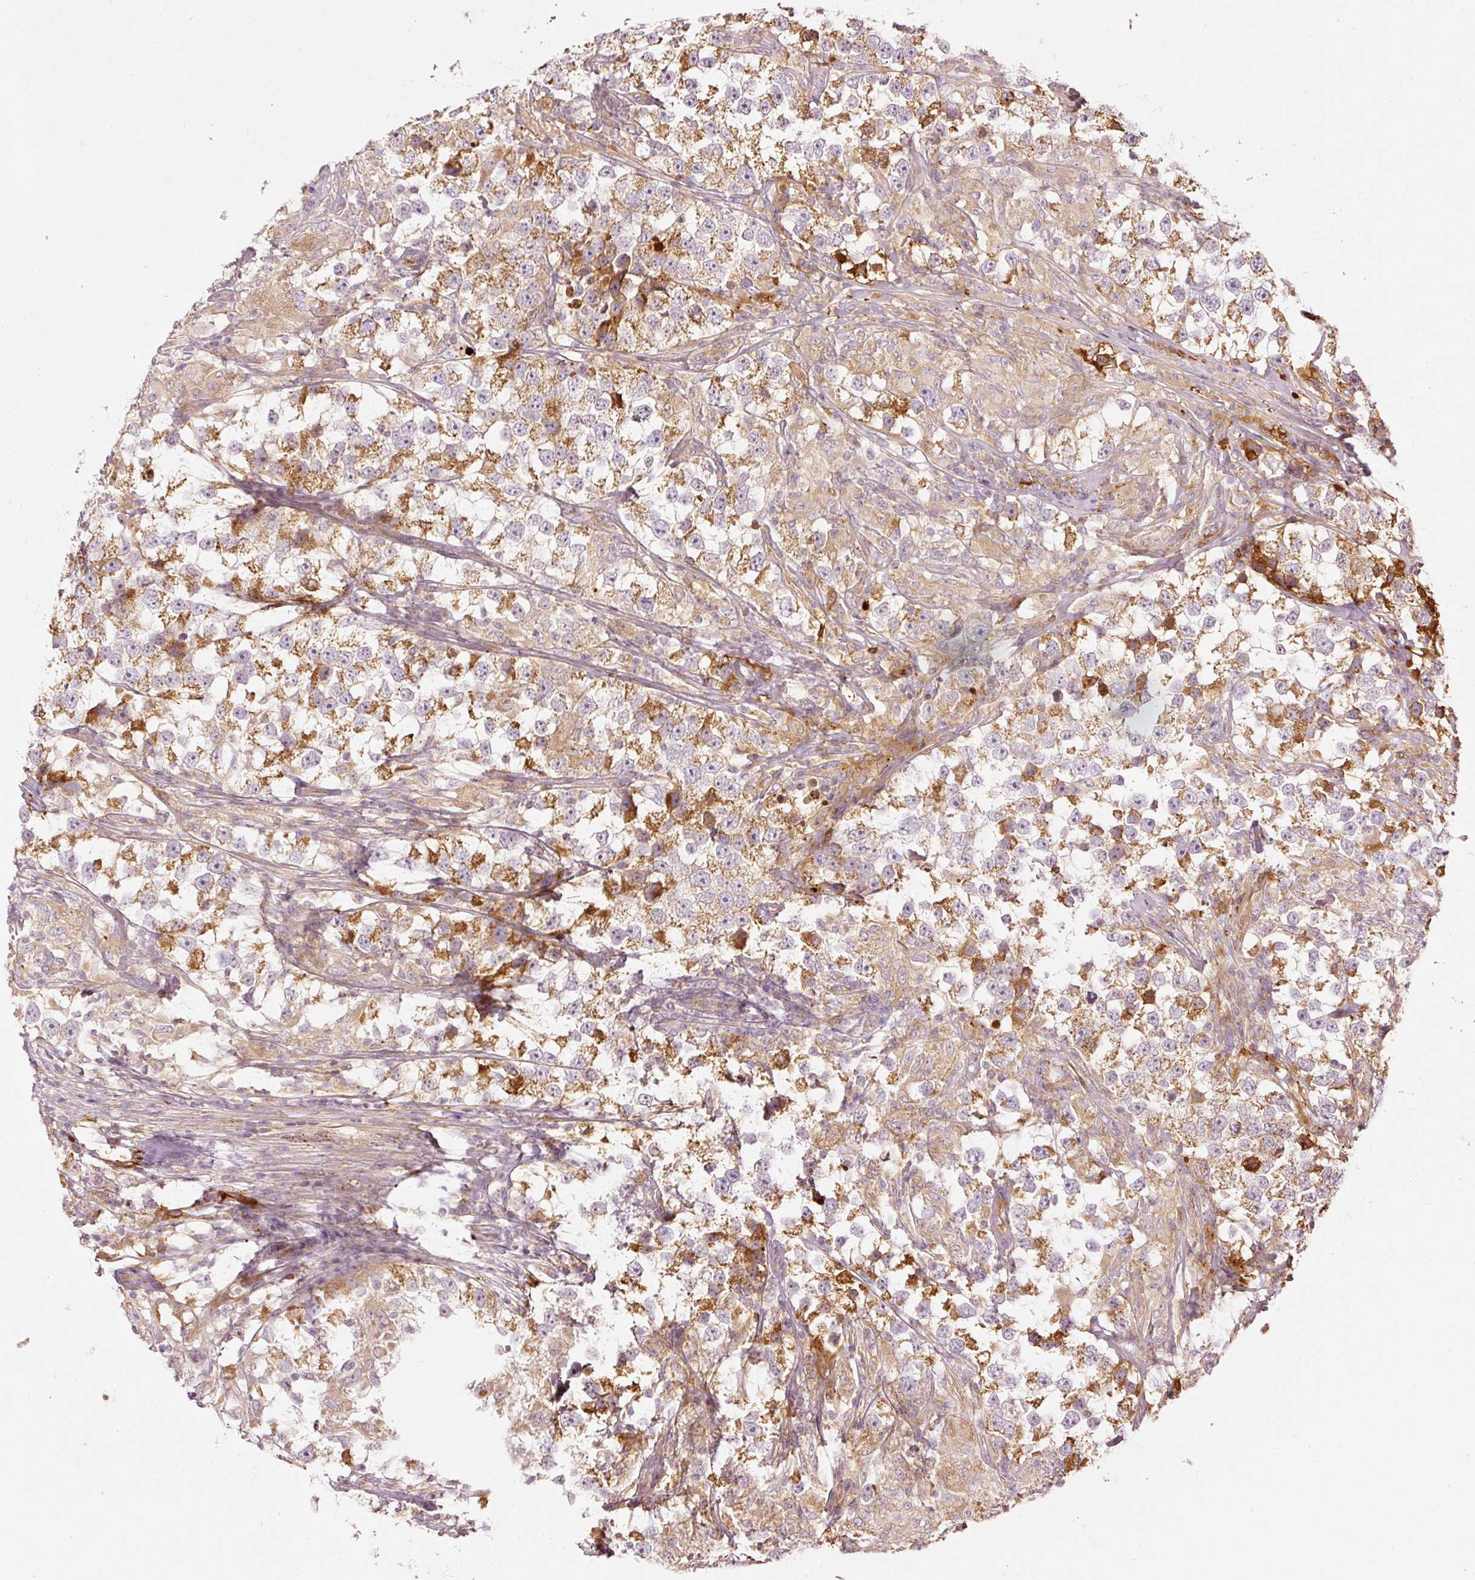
{"staining": {"intensity": "moderate", "quantity": ">75%", "location": "cytoplasmic/membranous"}, "tissue": "testis cancer", "cell_type": "Tumor cells", "image_type": "cancer", "snomed": [{"axis": "morphology", "description": "Seminoma, NOS"}, {"axis": "topography", "description": "Testis"}], "caption": "Human testis cancer (seminoma) stained with a protein marker reveals moderate staining in tumor cells.", "gene": "SERPING1", "patient": {"sex": "male", "age": 46}}